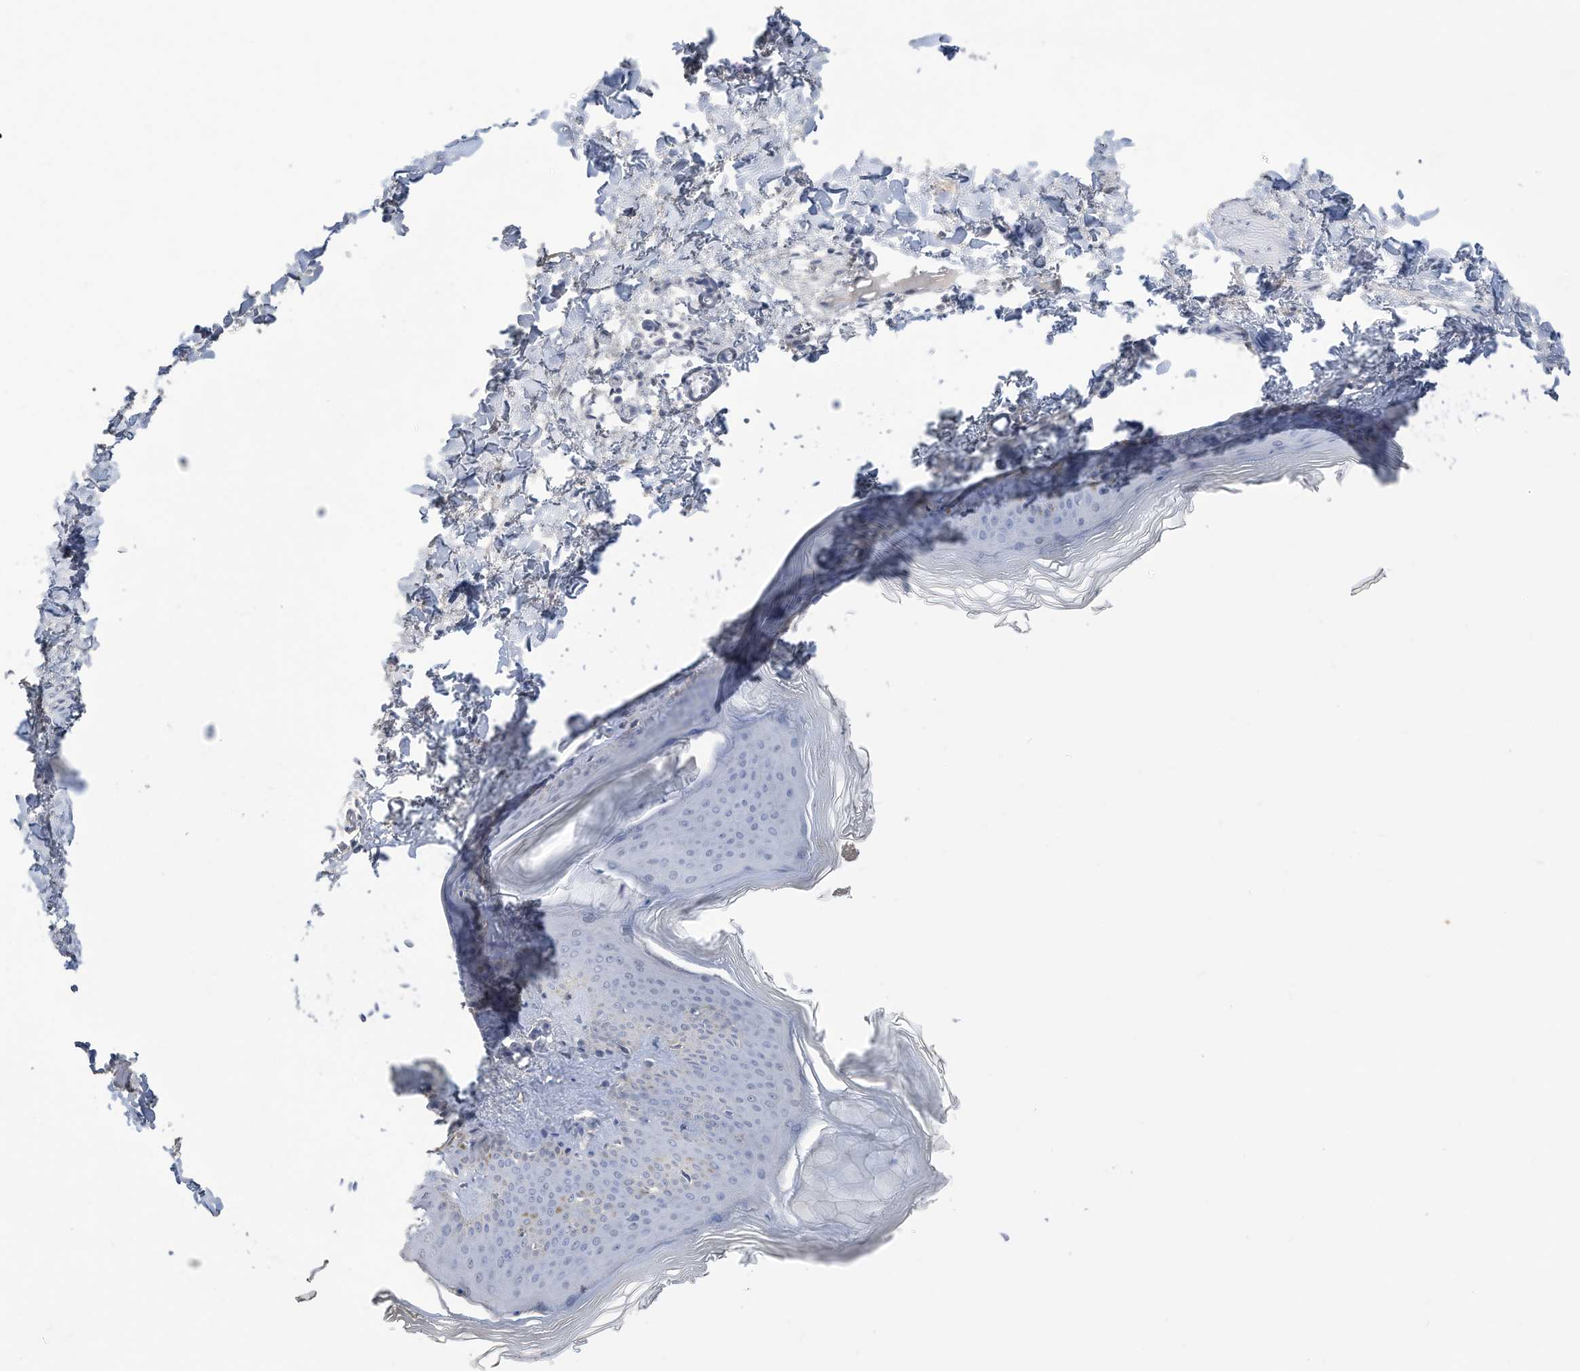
{"staining": {"intensity": "negative", "quantity": "none", "location": "none"}, "tissue": "skin", "cell_type": "Fibroblasts", "image_type": "normal", "snomed": [{"axis": "morphology", "description": "Normal tissue, NOS"}, {"axis": "topography", "description": "Skin"}], "caption": "A histopathology image of skin stained for a protein displays no brown staining in fibroblasts.", "gene": "HAS3", "patient": {"sex": "female", "age": 27}}